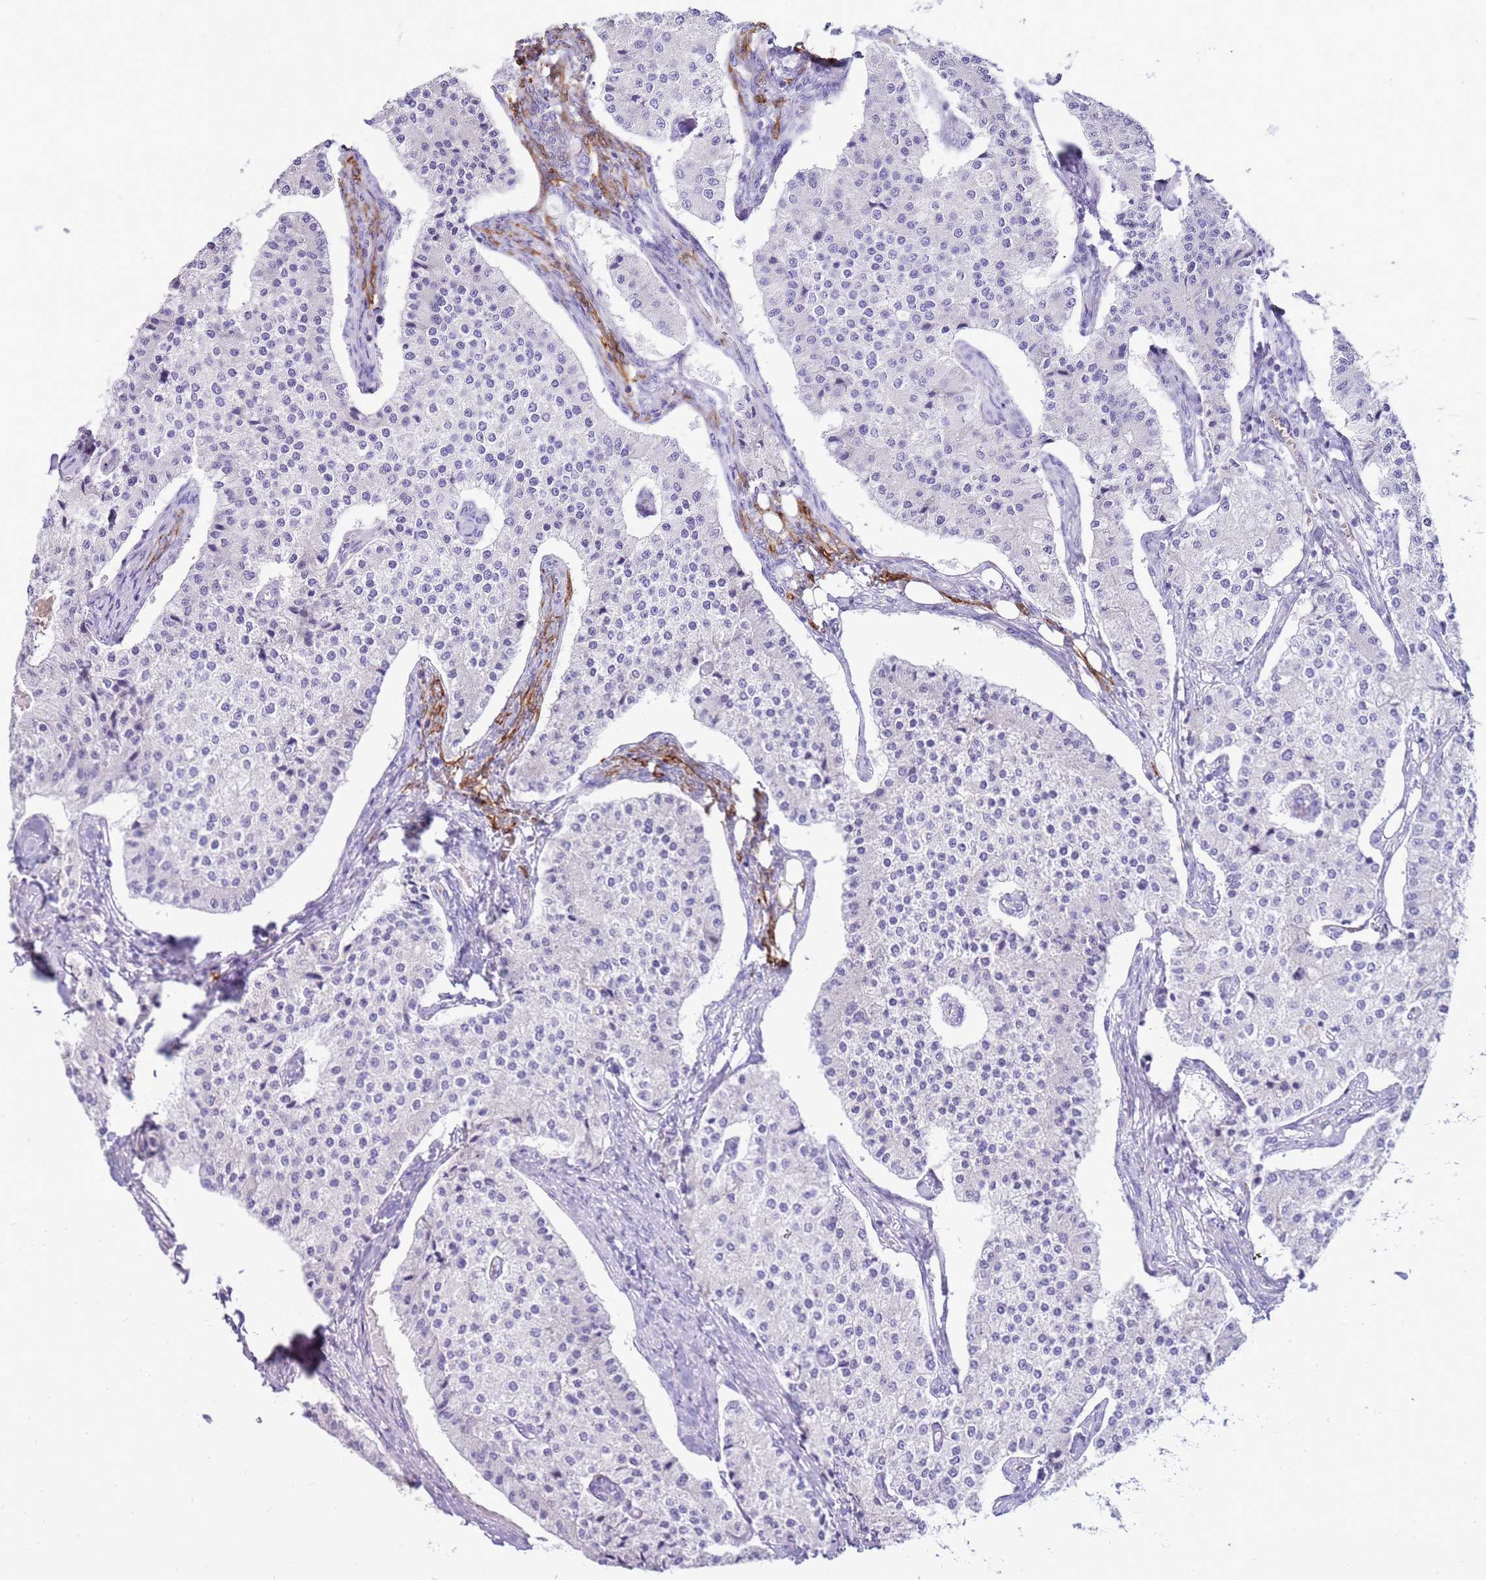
{"staining": {"intensity": "negative", "quantity": "none", "location": "none"}, "tissue": "carcinoid", "cell_type": "Tumor cells", "image_type": "cancer", "snomed": [{"axis": "morphology", "description": "Carcinoid, malignant, NOS"}, {"axis": "topography", "description": "Colon"}], "caption": "This is an immunohistochemistry (IHC) photomicrograph of human carcinoid. There is no expression in tumor cells.", "gene": "EVPLL", "patient": {"sex": "female", "age": 52}}